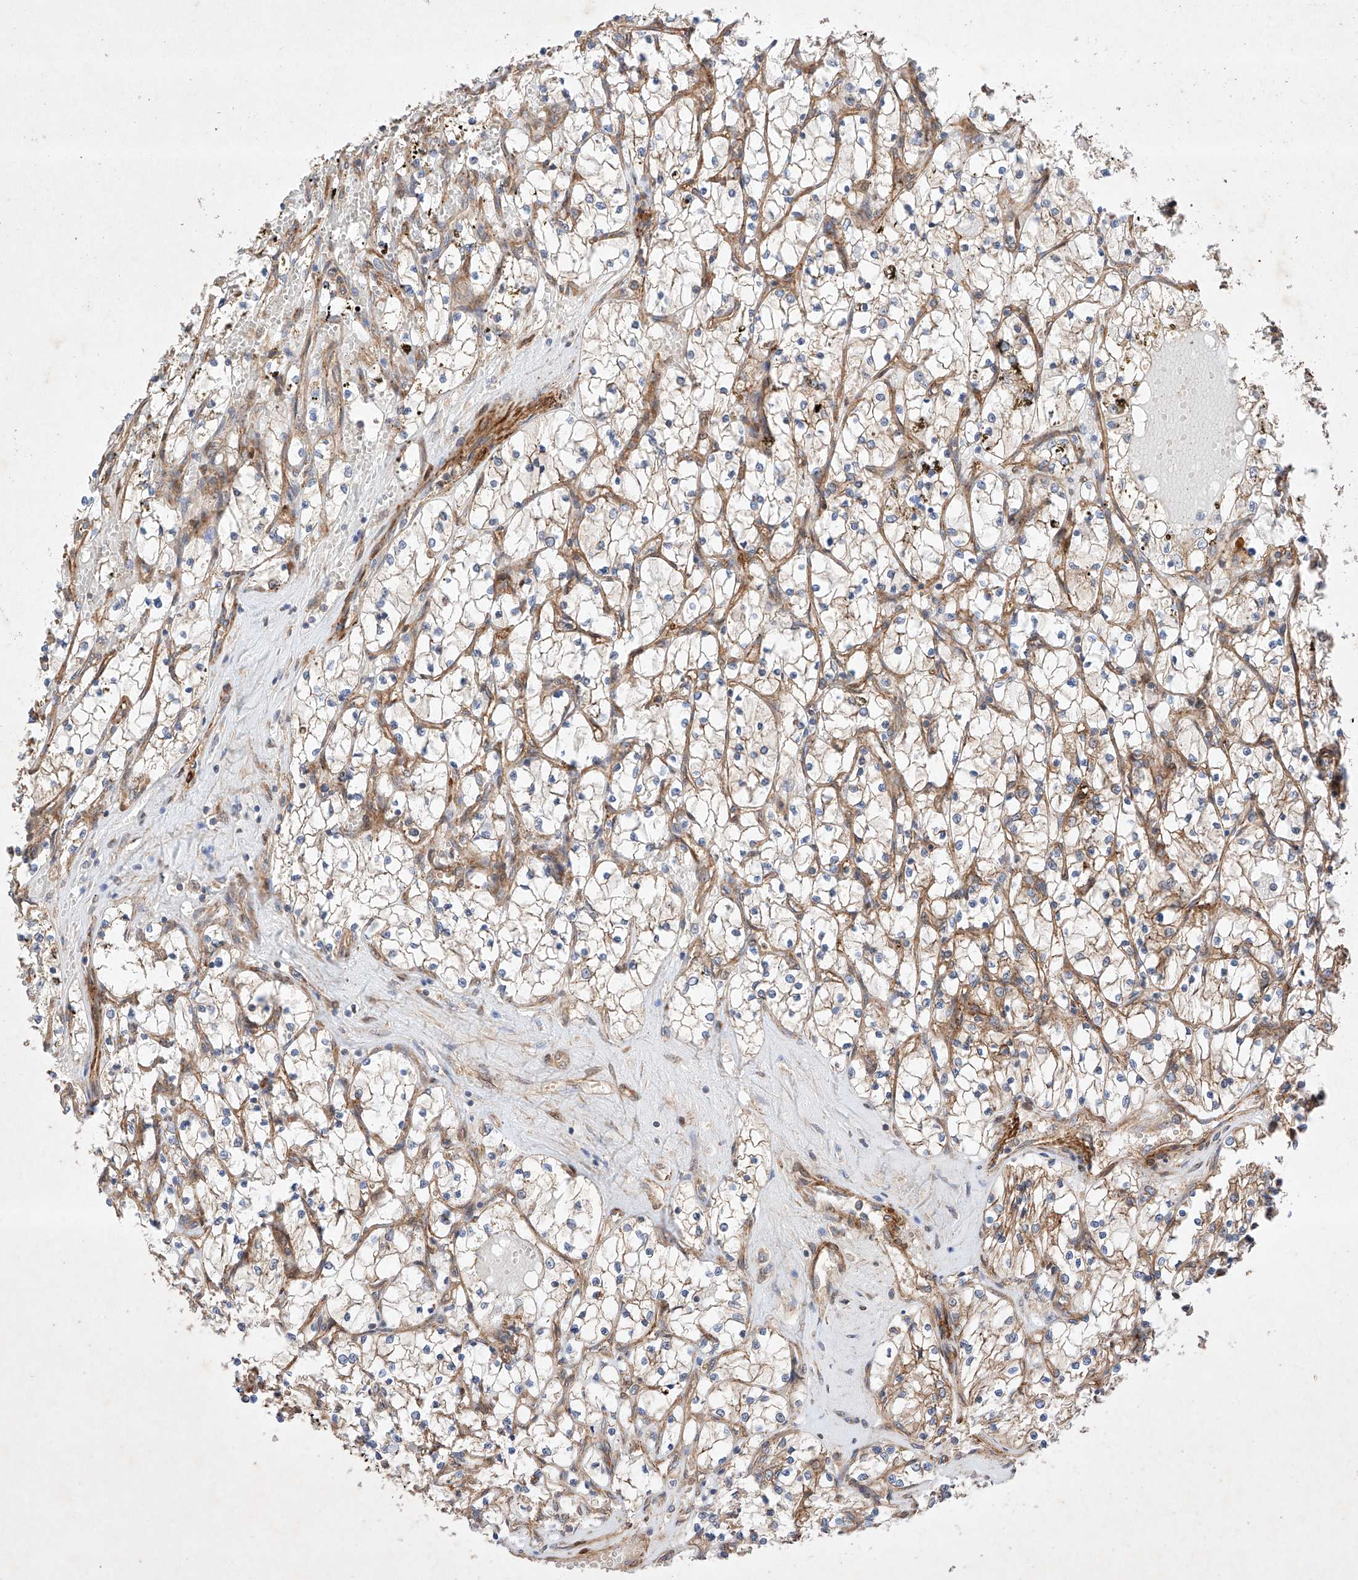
{"staining": {"intensity": "weak", "quantity": ">75%", "location": "cytoplasmic/membranous"}, "tissue": "renal cancer", "cell_type": "Tumor cells", "image_type": "cancer", "snomed": [{"axis": "morphology", "description": "Adenocarcinoma, NOS"}, {"axis": "topography", "description": "Kidney"}], "caption": "Immunohistochemical staining of human renal cancer exhibits low levels of weak cytoplasmic/membranous expression in about >75% of tumor cells.", "gene": "RAB23", "patient": {"sex": "female", "age": 69}}